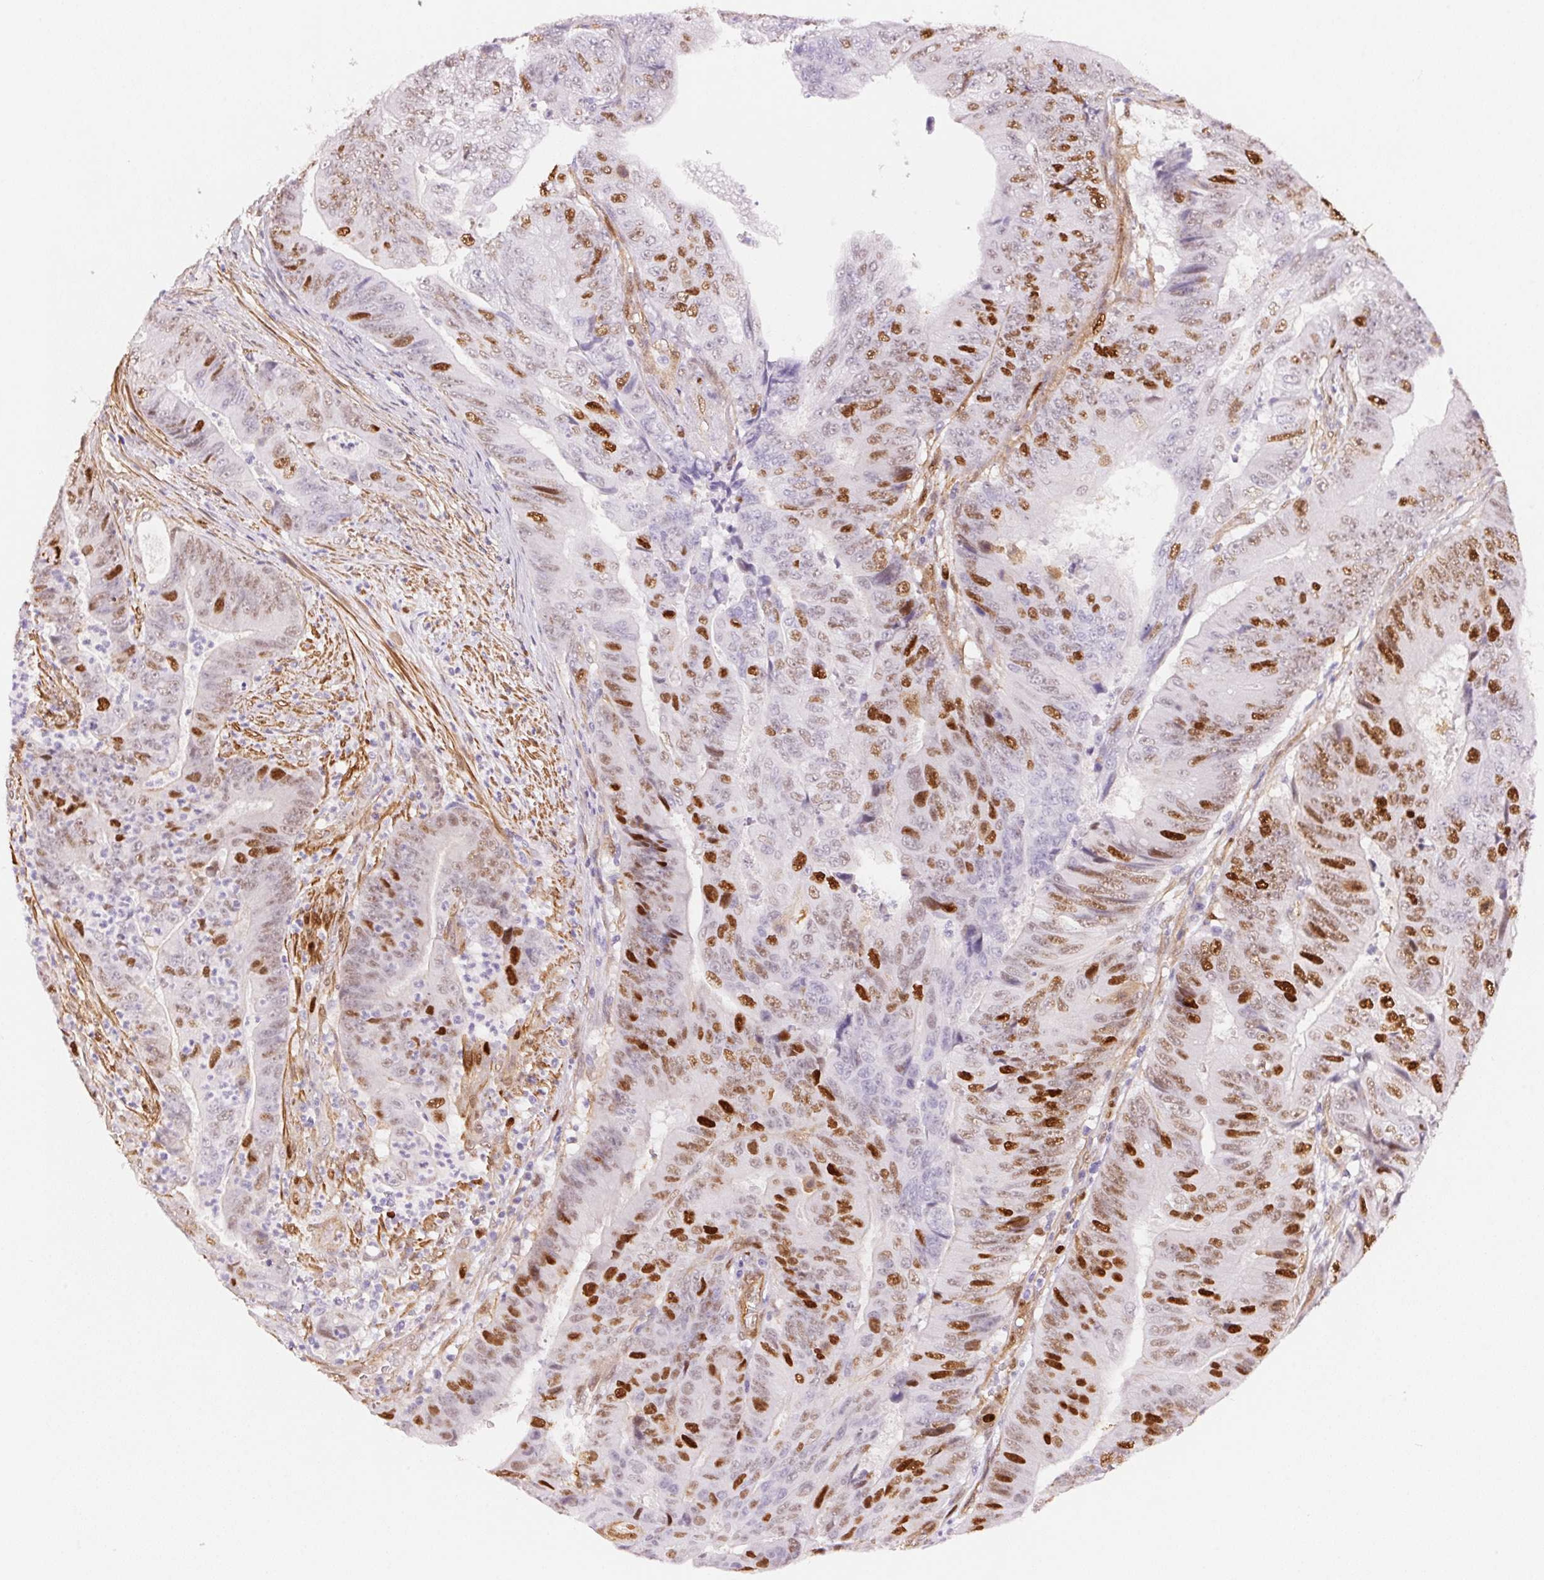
{"staining": {"intensity": "strong", "quantity": "<25%", "location": "nuclear"}, "tissue": "colorectal cancer", "cell_type": "Tumor cells", "image_type": "cancer", "snomed": [{"axis": "morphology", "description": "Adenocarcinoma, NOS"}, {"axis": "topography", "description": "Colon"}], "caption": "Brown immunohistochemical staining in human adenocarcinoma (colorectal) exhibits strong nuclear staining in about <25% of tumor cells. Using DAB (brown) and hematoxylin (blue) stains, captured at high magnification using brightfield microscopy.", "gene": "SMTN", "patient": {"sex": "female", "age": 48}}